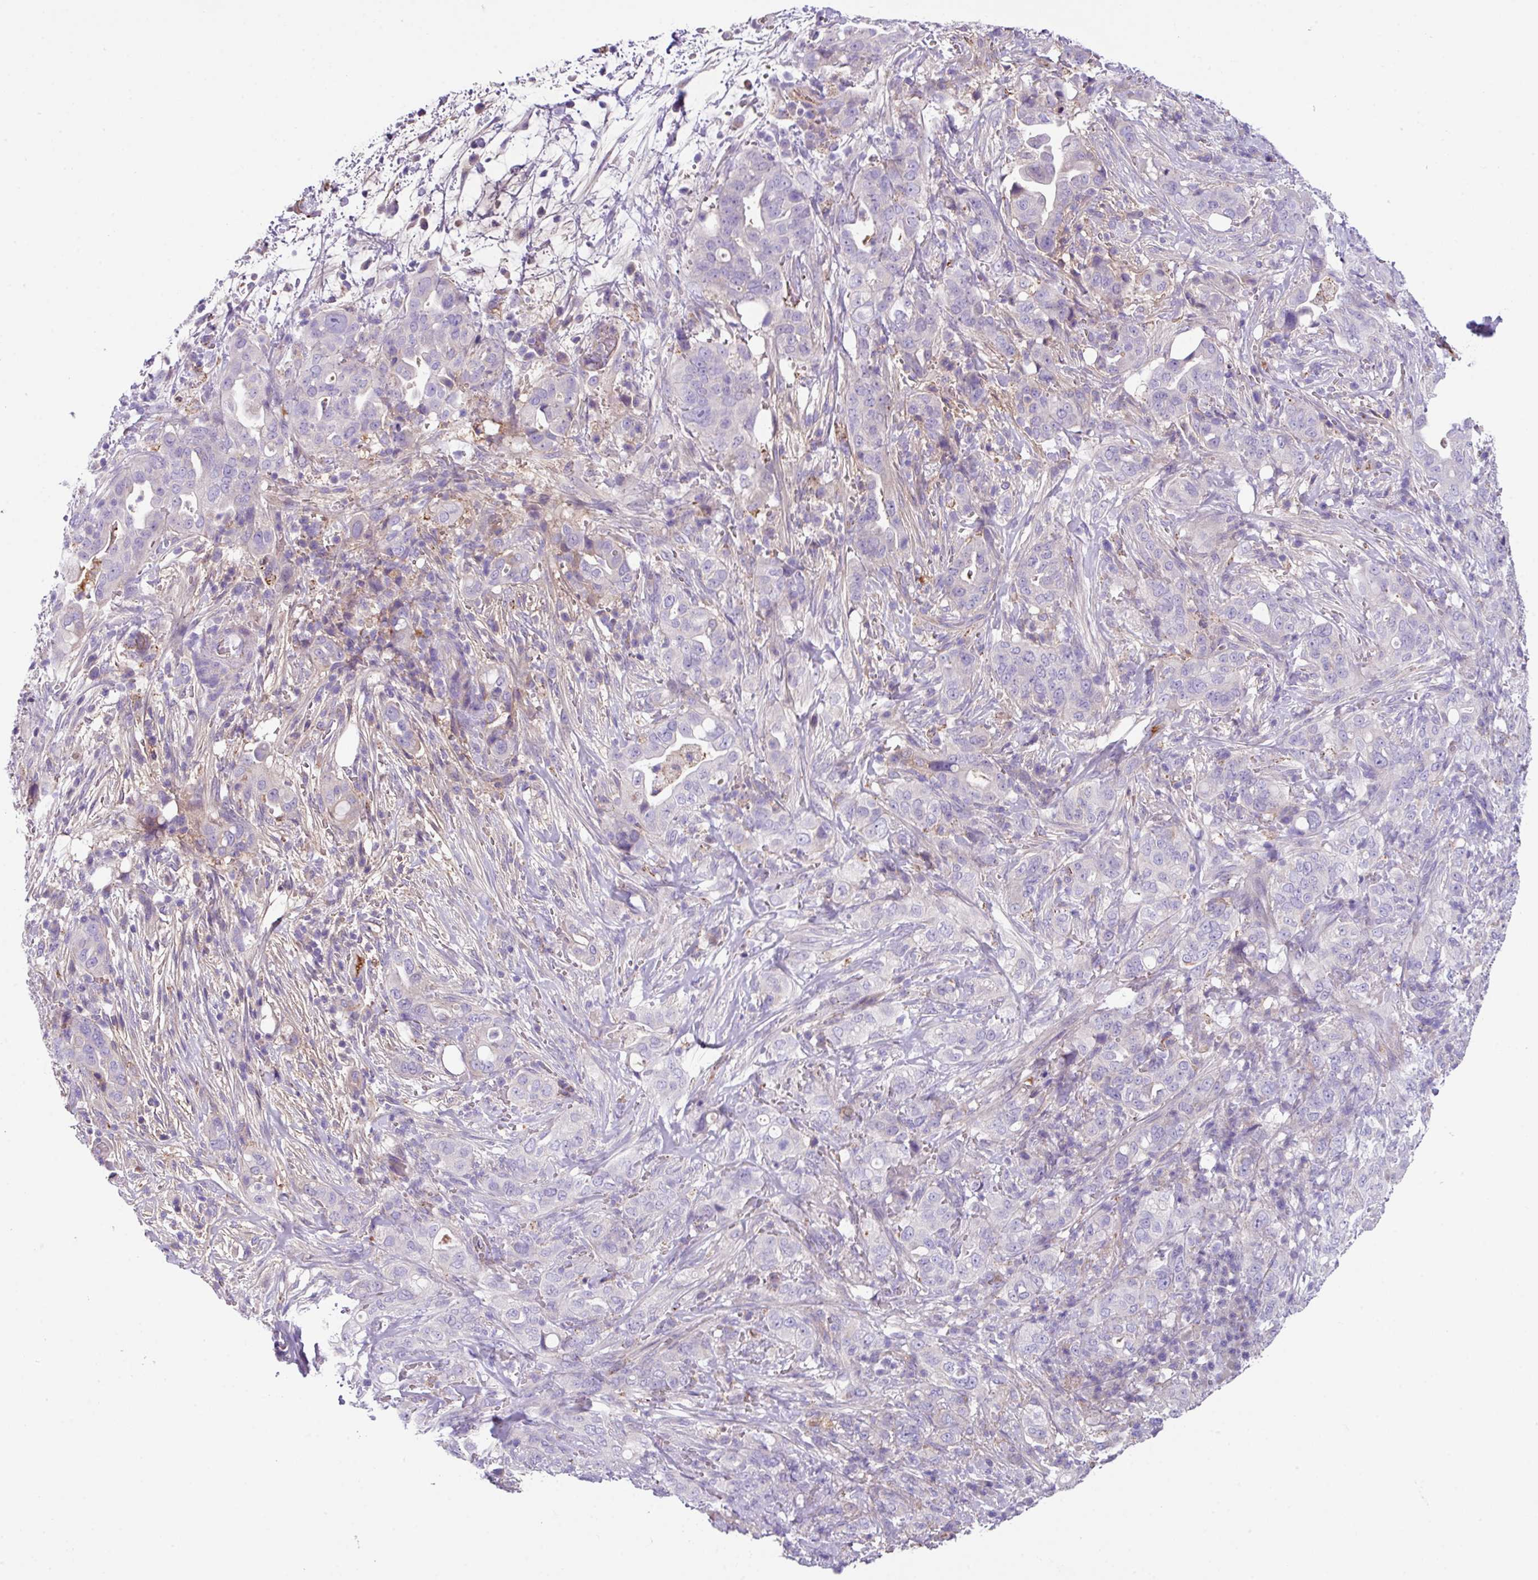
{"staining": {"intensity": "moderate", "quantity": "<25%", "location": "cytoplasmic/membranous"}, "tissue": "pancreatic cancer", "cell_type": "Tumor cells", "image_type": "cancer", "snomed": [{"axis": "morphology", "description": "Normal tissue, NOS"}, {"axis": "morphology", "description": "Adenocarcinoma, NOS"}, {"axis": "topography", "description": "Lymph node"}, {"axis": "topography", "description": "Pancreas"}], "caption": "Immunohistochemical staining of human adenocarcinoma (pancreatic) demonstrates low levels of moderate cytoplasmic/membranous protein staining in approximately <25% of tumor cells.", "gene": "DNAL1", "patient": {"sex": "female", "age": 67}}